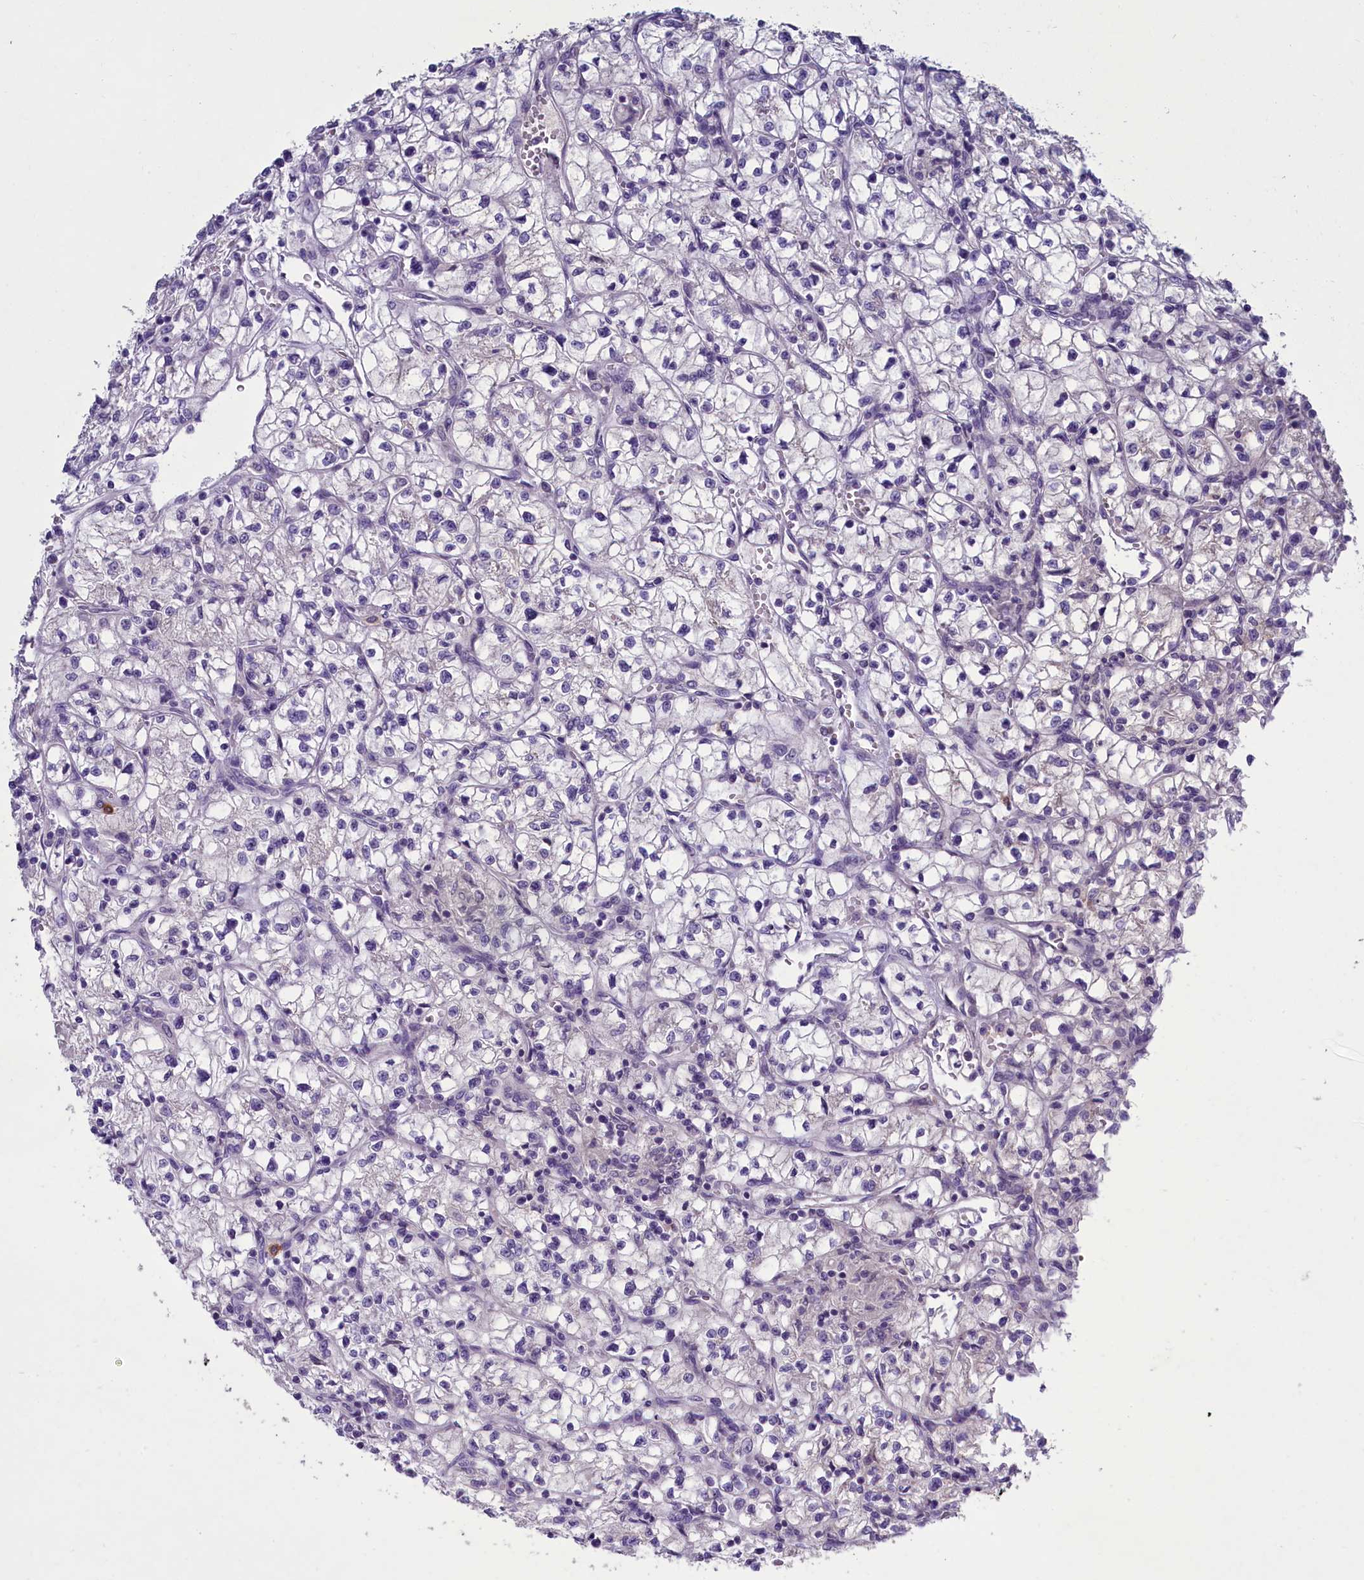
{"staining": {"intensity": "negative", "quantity": "none", "location": "none"}, "tissue": "renal cancer", "cell_type": "Tumor cells", "image_type": "cancer", "snomed": [{"axis": "morphology", "description": "Adenocarcinoma, NOS"}, {"axis": "topography", "description": "Kidney"}], "caption": "This histopathology image is of adenocarcinoma (renal) stained with immunohistochemistry (IHC) to label a protein in brown with the nuclei are counter-stained blue. There is no positivity in tumor cells.", "gene": "ENPP6", "patient": {"sex": "female", "age": 64}}